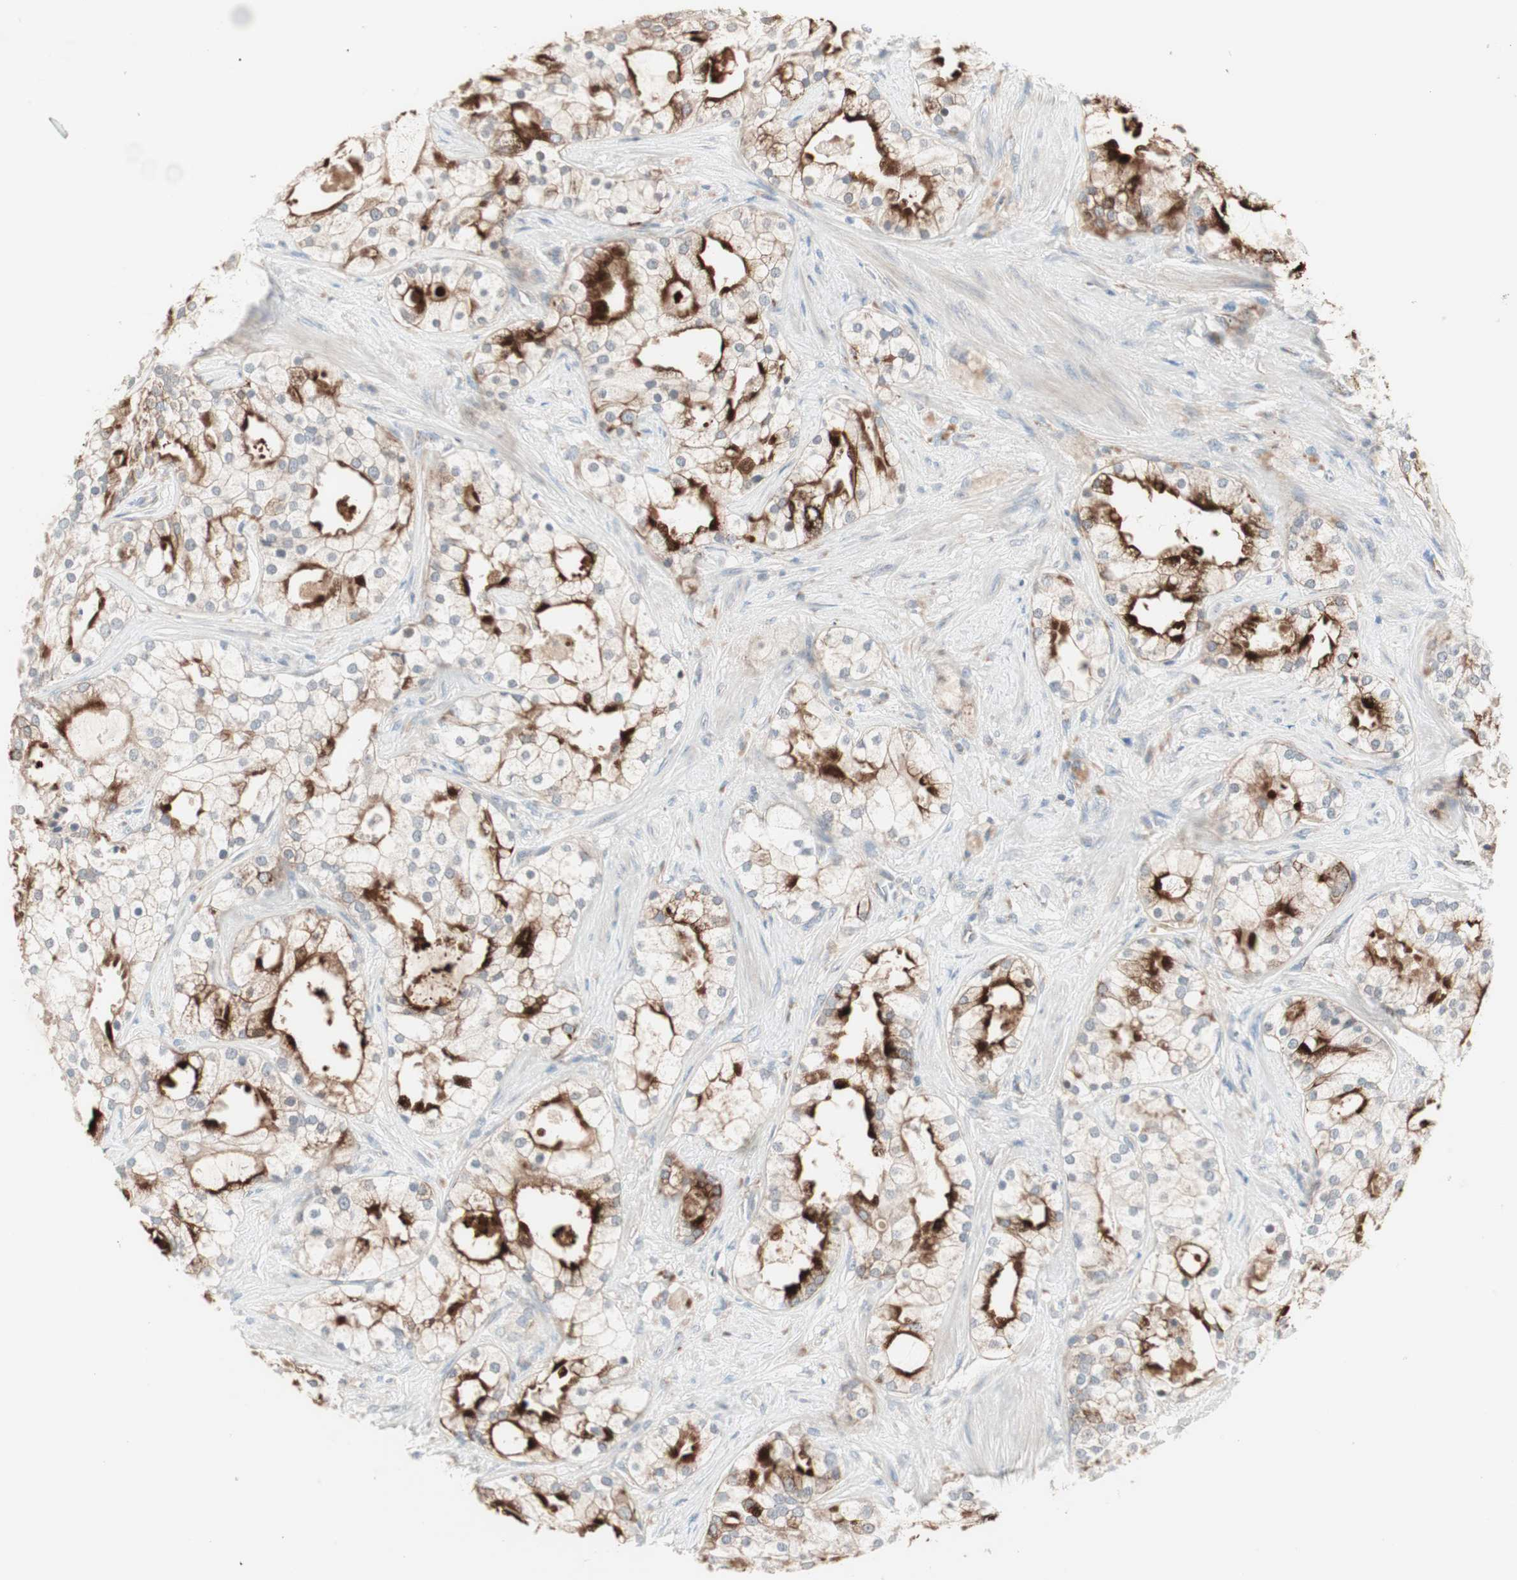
{"staining": {"intensity": "strong", "quantity": ">75%", "location": "cytoplasmic/membranous"}, "tissue": "prostate cancer", "cell_type": "Tumor cells", "image_type": "cancer", "snomed": [{"axis": "morphology", "description": "Adenocarcinoma, Low grade"}, {"axis": "topography", "description": "Prostate"}], "caption": "Strong cytoplasmic/membranous expression for a protein is identified in approximately >75% of tumor cells of prostate cancer (adenocarcinoma (low-grade)) using immunohistochemistry (IHC).", "gene": "FGFR4", "patient": {"sex": "male", "age": 58}}